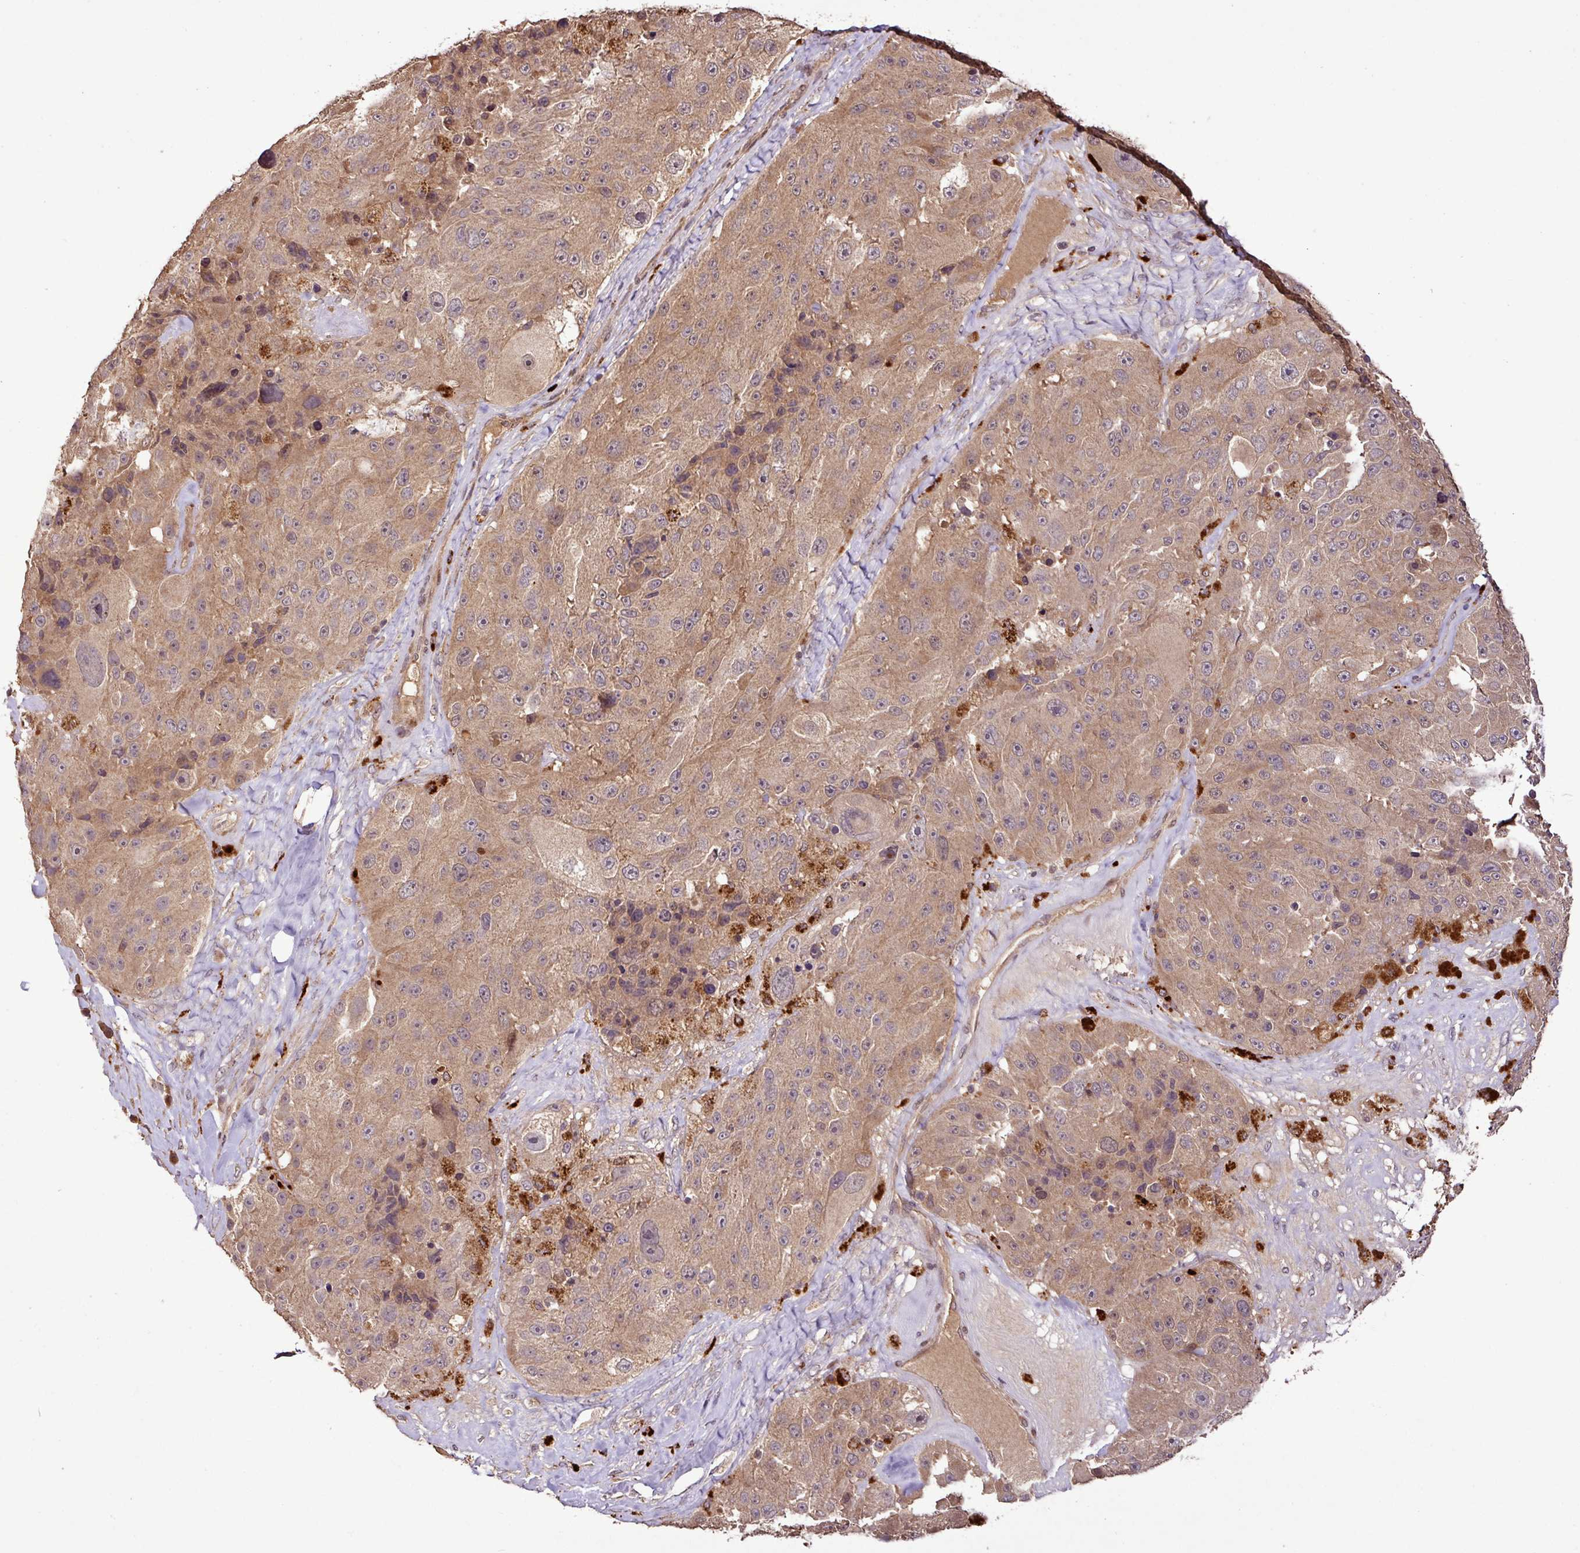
{"staining": {"intensity": "moderate", "quantity": ">75%", "location": "cytoplasmic/membranous,nuclear"}, "tissue": "melanoma", "cell_type": "Tumor cells", "image_type": "cancer", "snomed": [{"axis": "morphology", "description": "Malignant melanoma, Metastatic site"}, {"axis": "topography", "description": "Lymph node"}], "caption": "Moderate cytoplasmic/membranous and nuclear positivity is appreciated in about >75% of tumor cells in malignant melanoma (metastatic site).", "gene": "FAIM", "patient": {"sex": "male", "age": 62}}